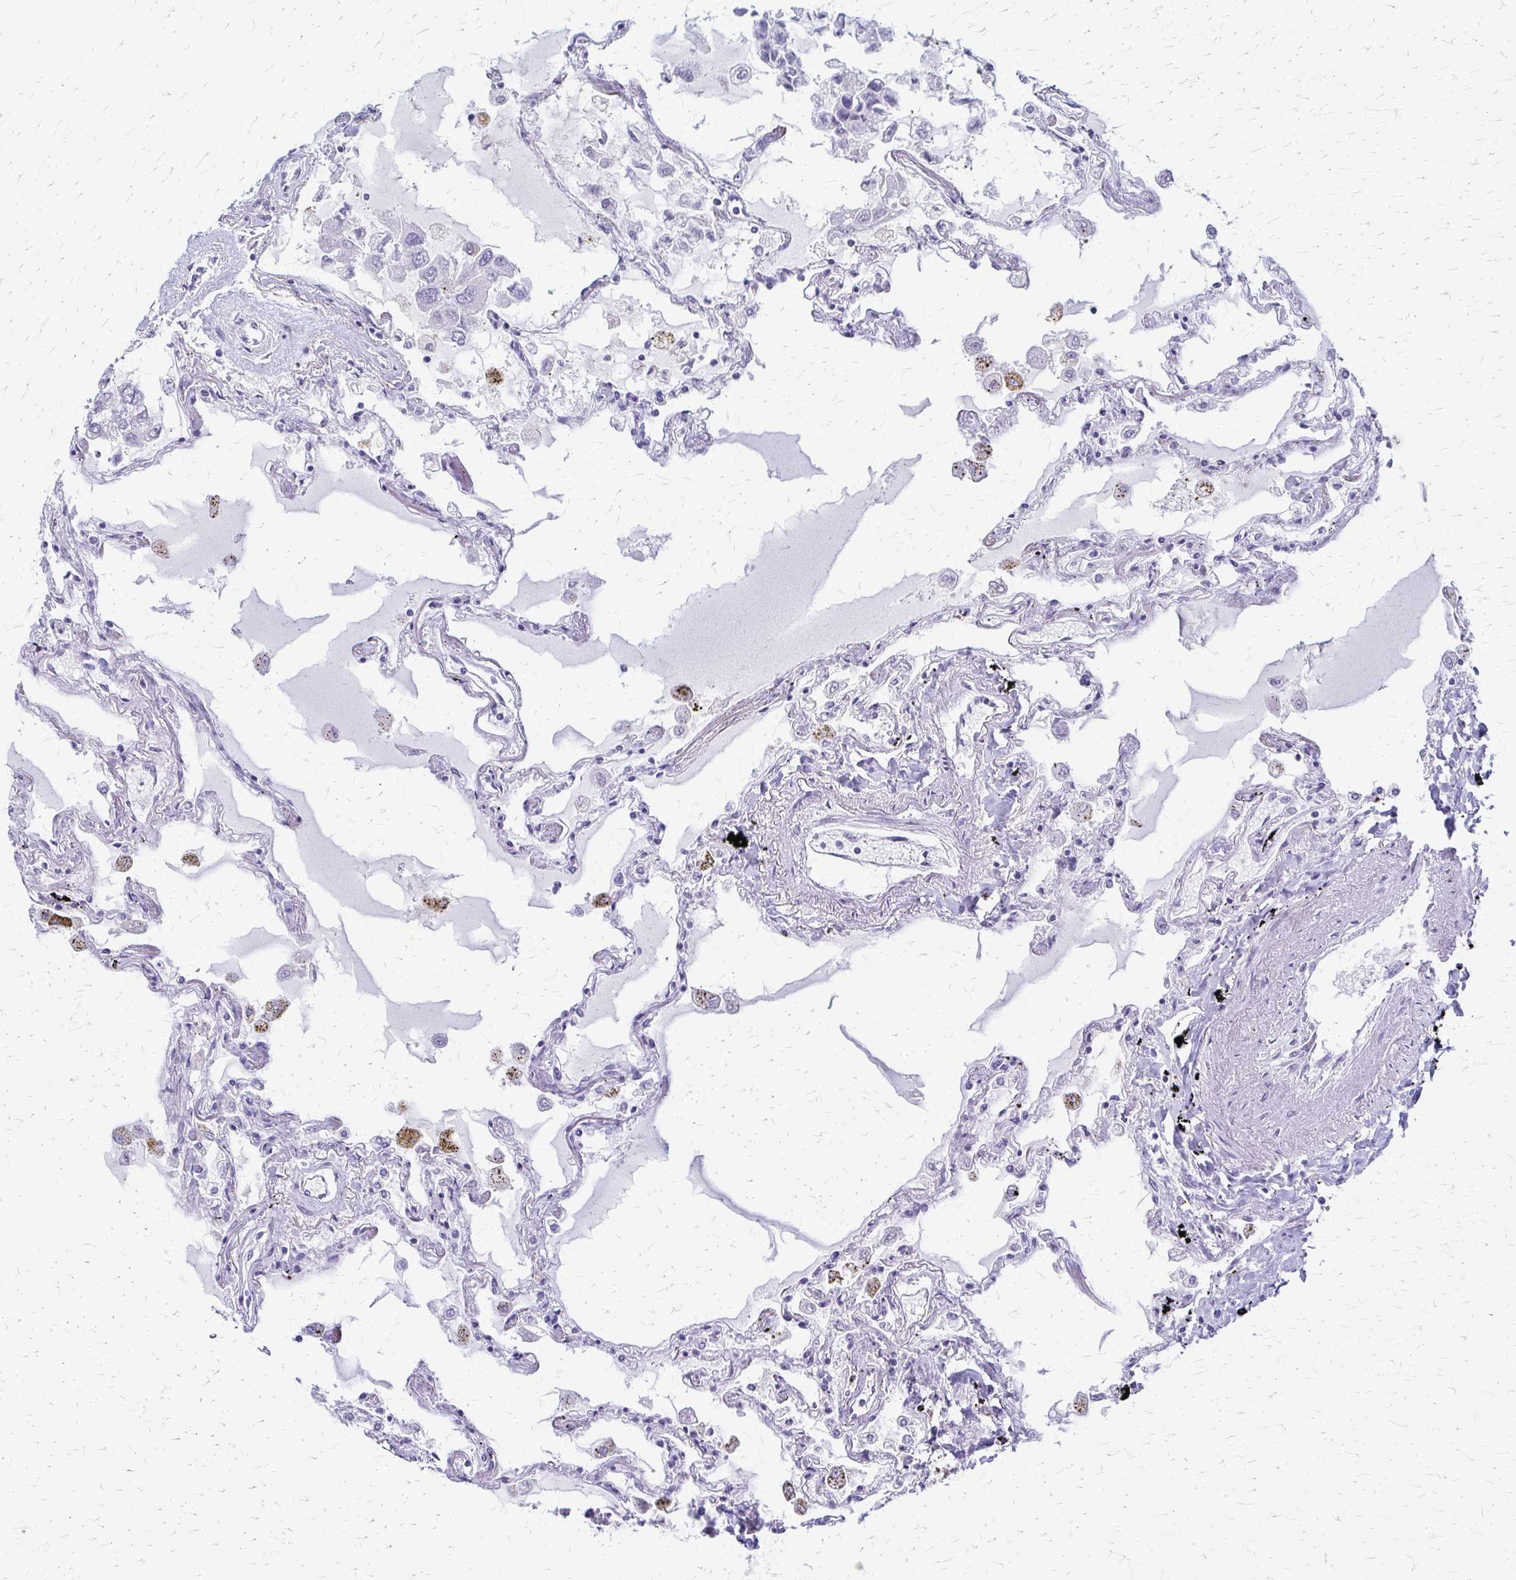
{"staining": {"intensity": "negative", "quantity": "none", "location": "none"}, "tissue": "lung", "cell_type": "Alveolar cells", "image_type": "normal", "snomed": [{"axis": "morphology", "description": "Normal tissue, NOS"}, {"axis": "morphology", "description": "Adenocarcinoma, NOS"}, {"axis": "topography", "description": "Cartilage tissue"}, {"axis": "topography", "description": "Lung"}], "caption": "The micrograph shows no significant staining in alveolar cells of lung. (DAB immunohistochemistry with hematoxylin counter stain).", "gene": "SAMD13", "patient": {"sex": "female", "age": 67}}